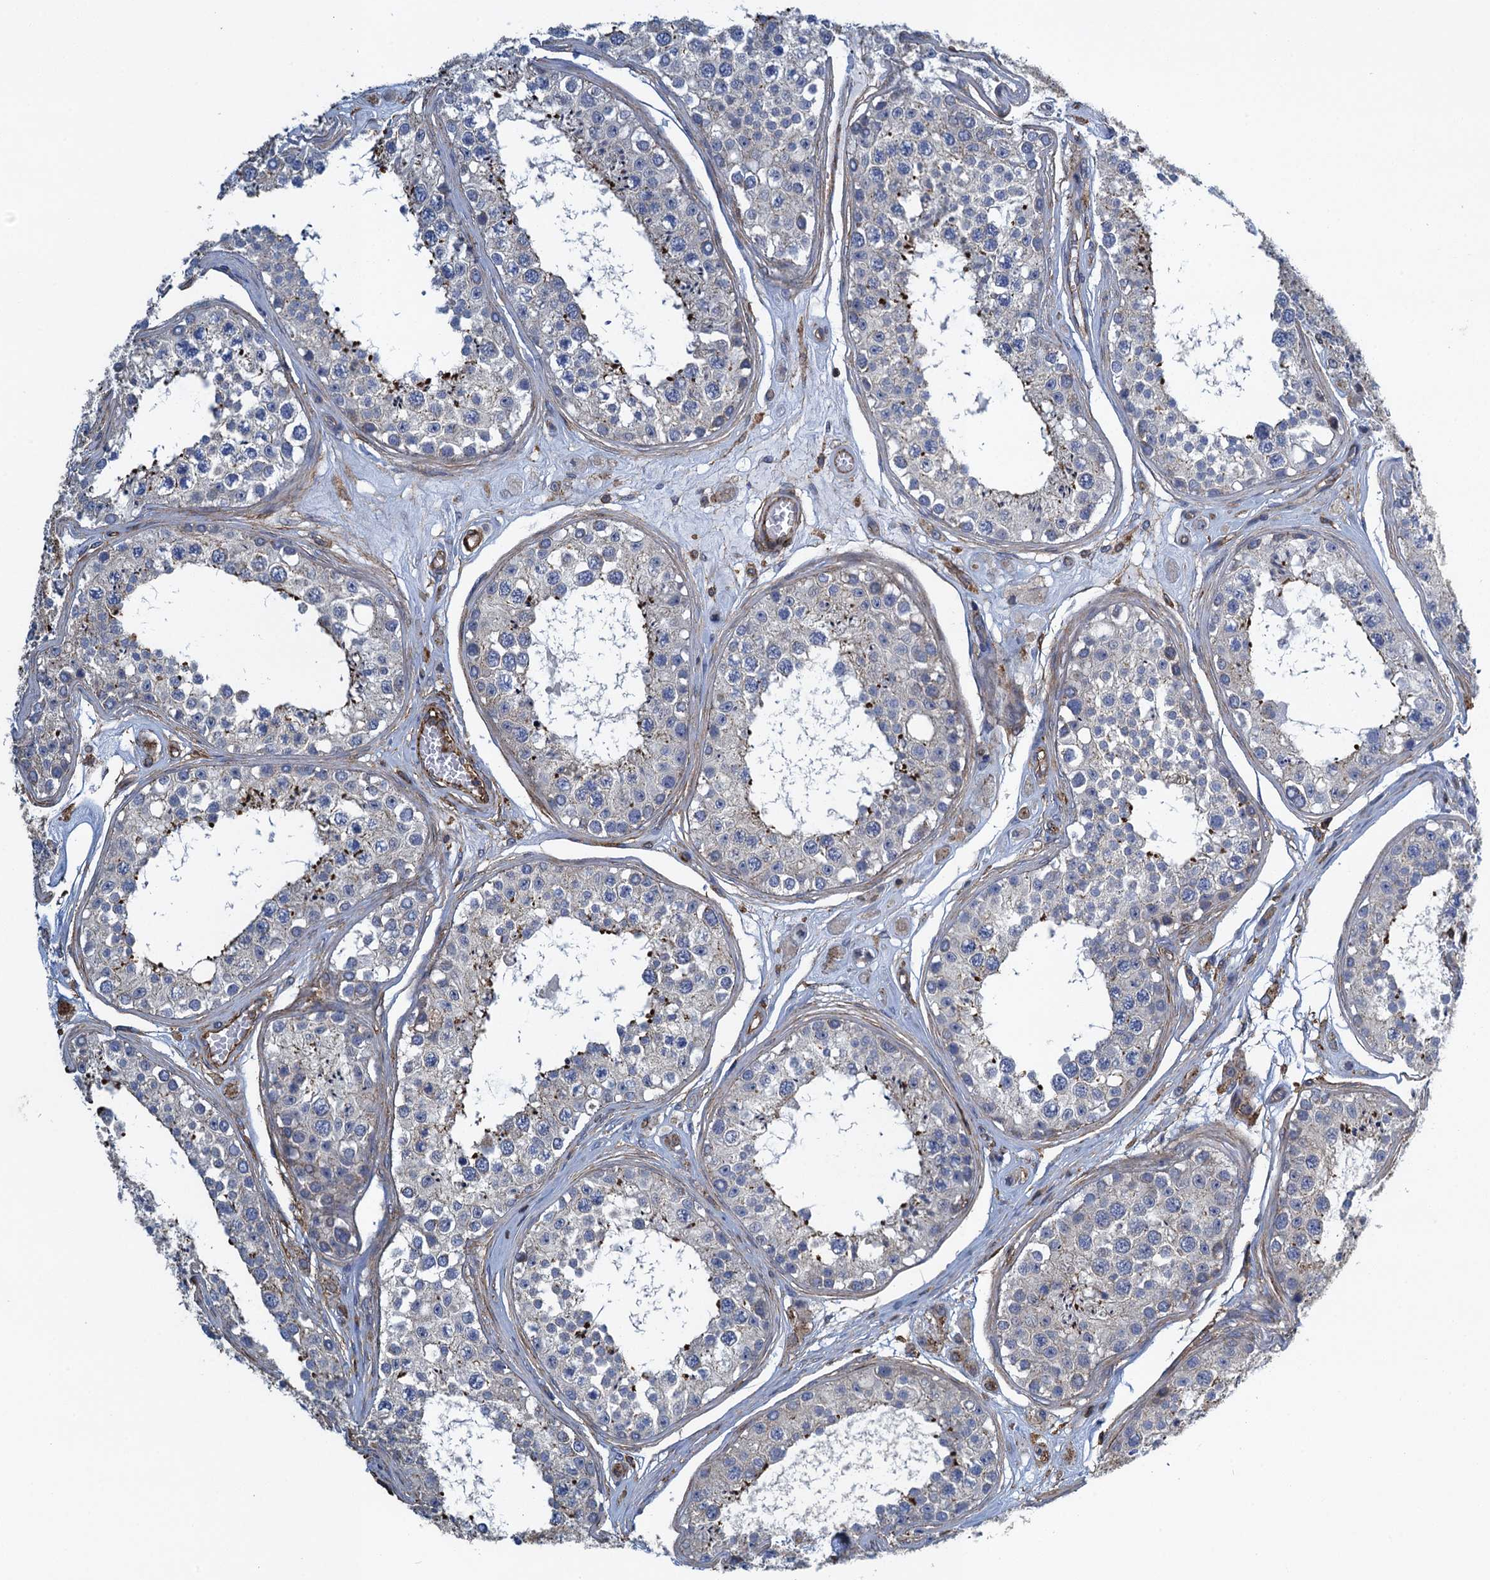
{"staining": {"intensity": "weak", "quantity": "<25%", "location": "cytoplasmic/membranous"}, "tissue": "testis", "cell_type": "Cells in seminiferous ducts", "image_type": "normal", "snomed": [{"axis": "morphology", "description": "Normal tissue, NOS"}, {"axis": "topography", "description": "Testis"}], "caption": "Immunohistochemistry photomicrograph of normal testis stained for a protein (brown), which shows no positivity in cells in seminiferous ducts.", "gene": "PROSER2", "patient": {"sex": "male", "age": 25}}